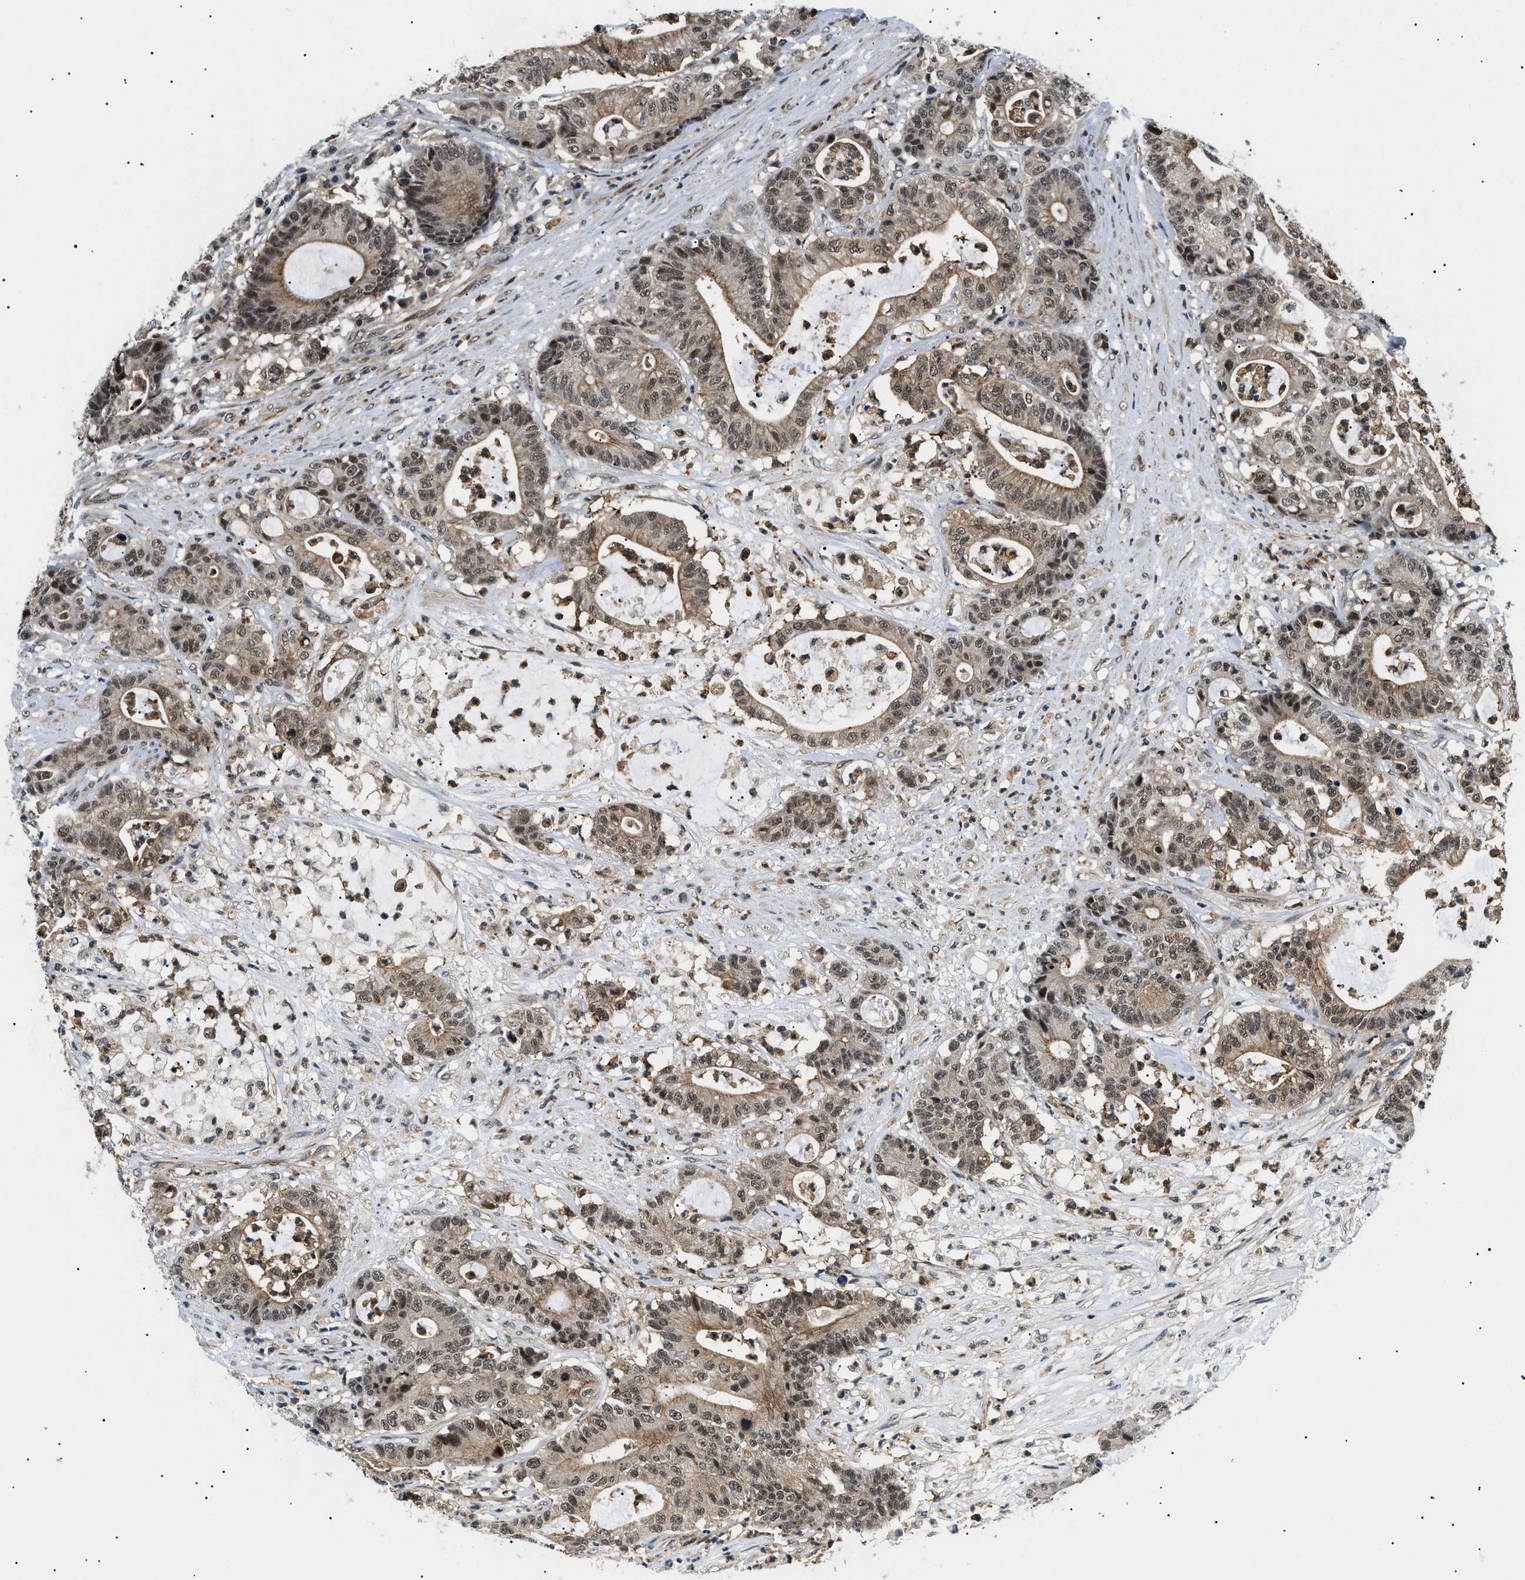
{"staining": {"intensity": "moderate", "quantity": ">75%", "location": "cytoplasmic/membranous,nuclear"}, "tissue": "colorectal cancer", "cell_type": "Tumor cells", "image_type": "cancer", "snomed": [{"axis": "morphology", "description": "Adenocarcinoma, NOS"}, {"axis": "topography", "description": "Colon"}], "caption": "Immunohistochemical staining of human colorectal cancer (adenocarcinoma) exhibits medium levels of moderate cytoplasmic/membranous and nuclear expression in approximately >75% of tumor cells.", "gene": "RBM15", "patient": {"sex": "female", "age": 84}}